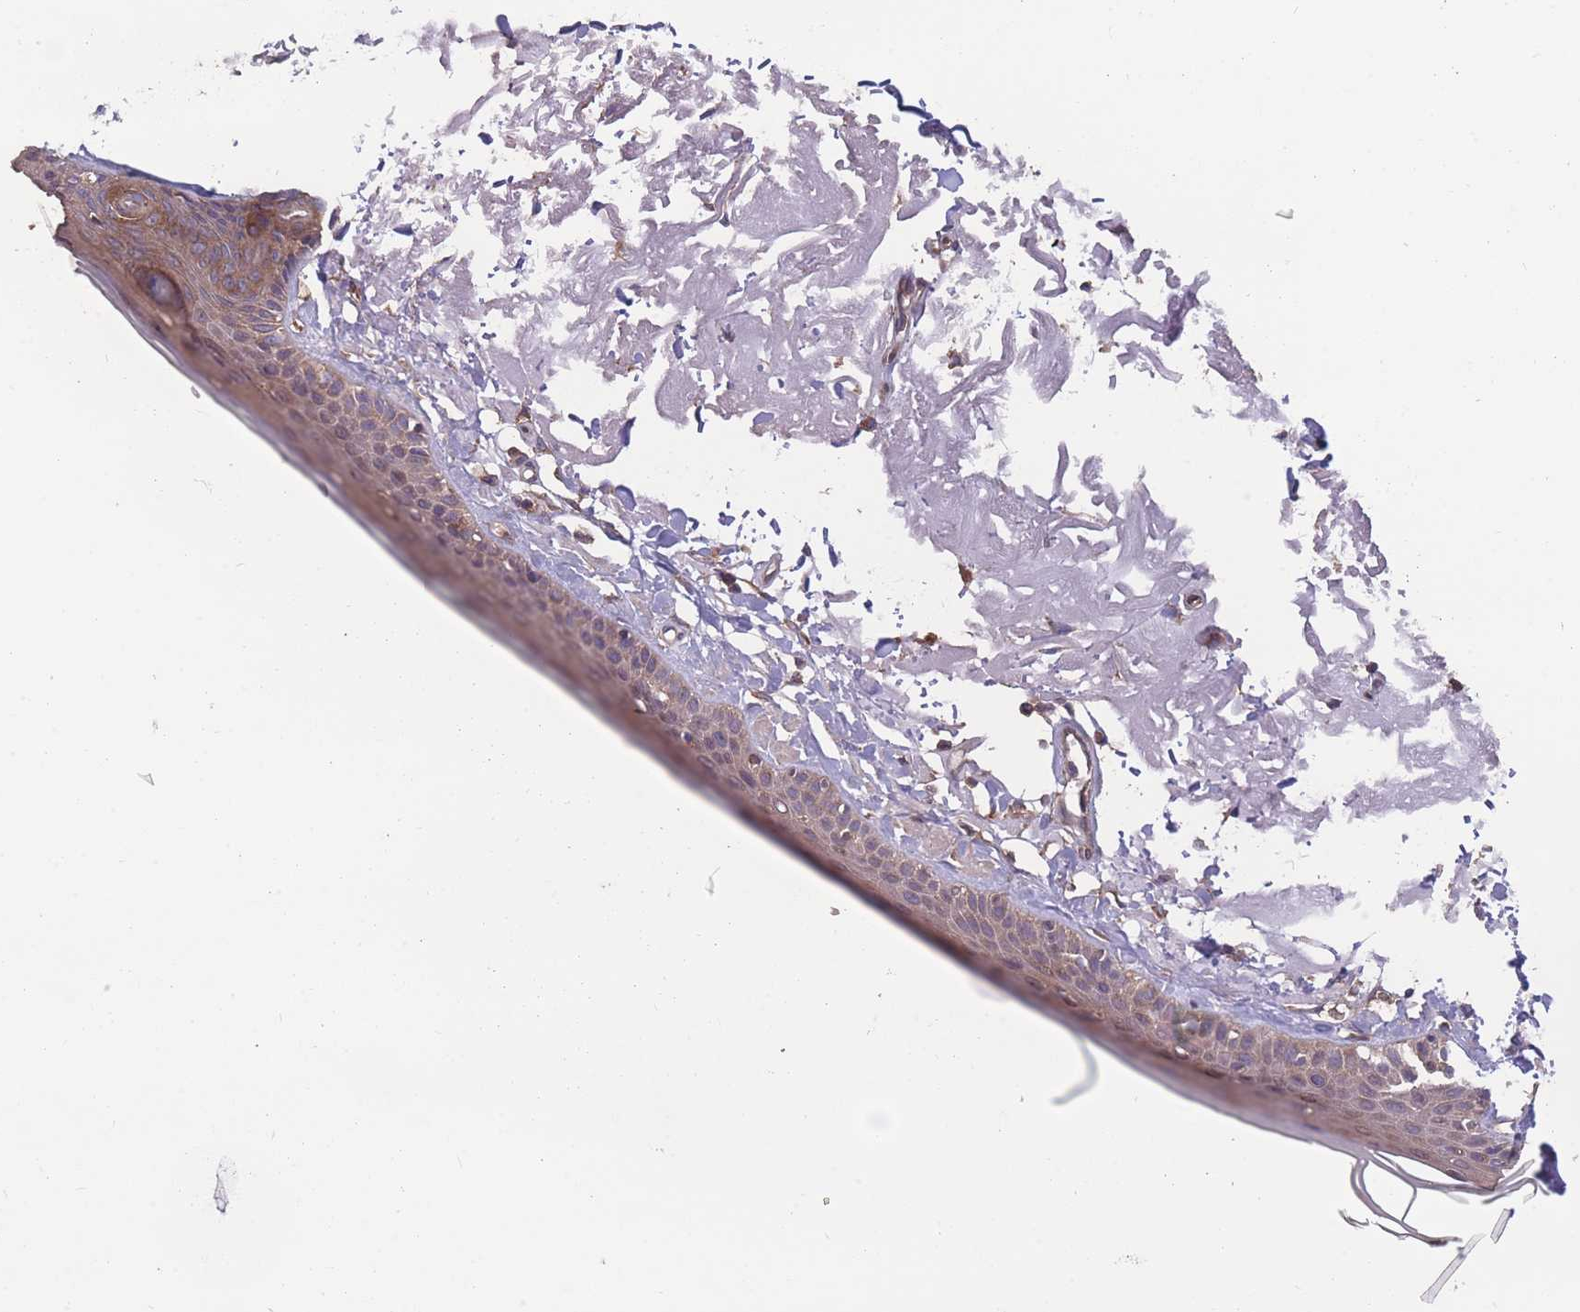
{"staining": {"intensity": "moderate", "quantity": ">75%", "location": "cytoplasmic/membranous"}, "tissue": "skin", "cell_type": "Fibroblasts", "image_type": "normal", "snomed": [{"axis": "morphology", "description": "Normal tissue, NOS"}, {"axis": "topography", "description": "Skin"}, {"axis": "topography", "description": "Skeletal muscle"}], "caption": "Skin stained for a protein (brown) demonstrates moderate cytoplasmic/membranous positive expression in approximately >75% of fibroblasts.", "gene": "ZPR1", "patient": {"sex": "male", "age": 83}}